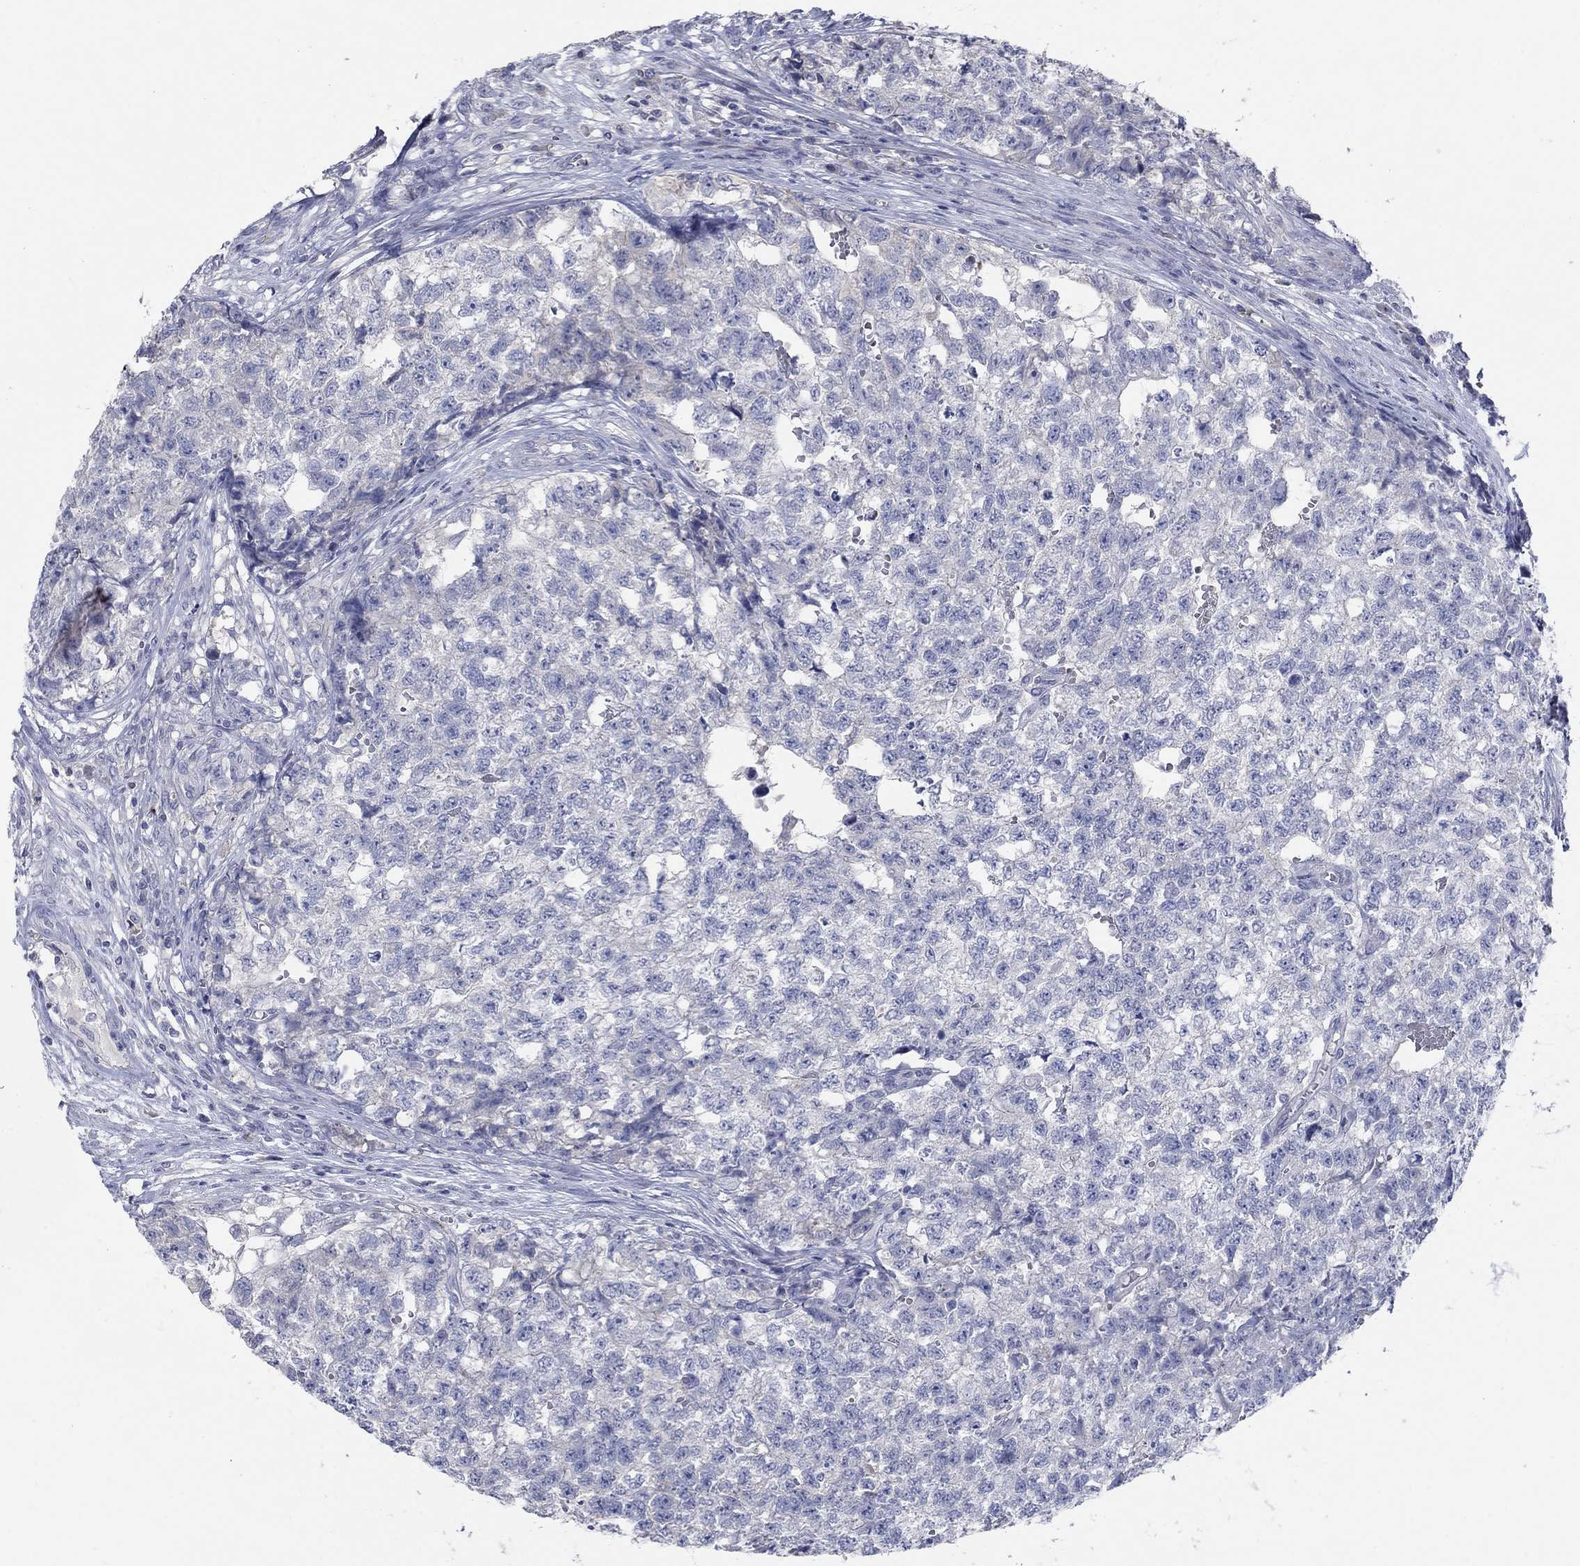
{"staining": {"intensity": "negative", "quantity": "none", "location": "none"}, "tissue": "testis cancer", "cell_type": "Tumor cells", "image_type": "cancer", "snomed": [{"axis": "morphology", "description": "Seminoma, NOS"}, {"axis": "morphology", "description": "Carcinoma, Embryonal, NOS"}, {"axis": "topography", "description": "Testis"}], "caption": "Image shows no protein expression in tumor cells of testis seminoma tissue.", "gene": "TMEM249", "patient": {"sex": "male", "age": 22}}